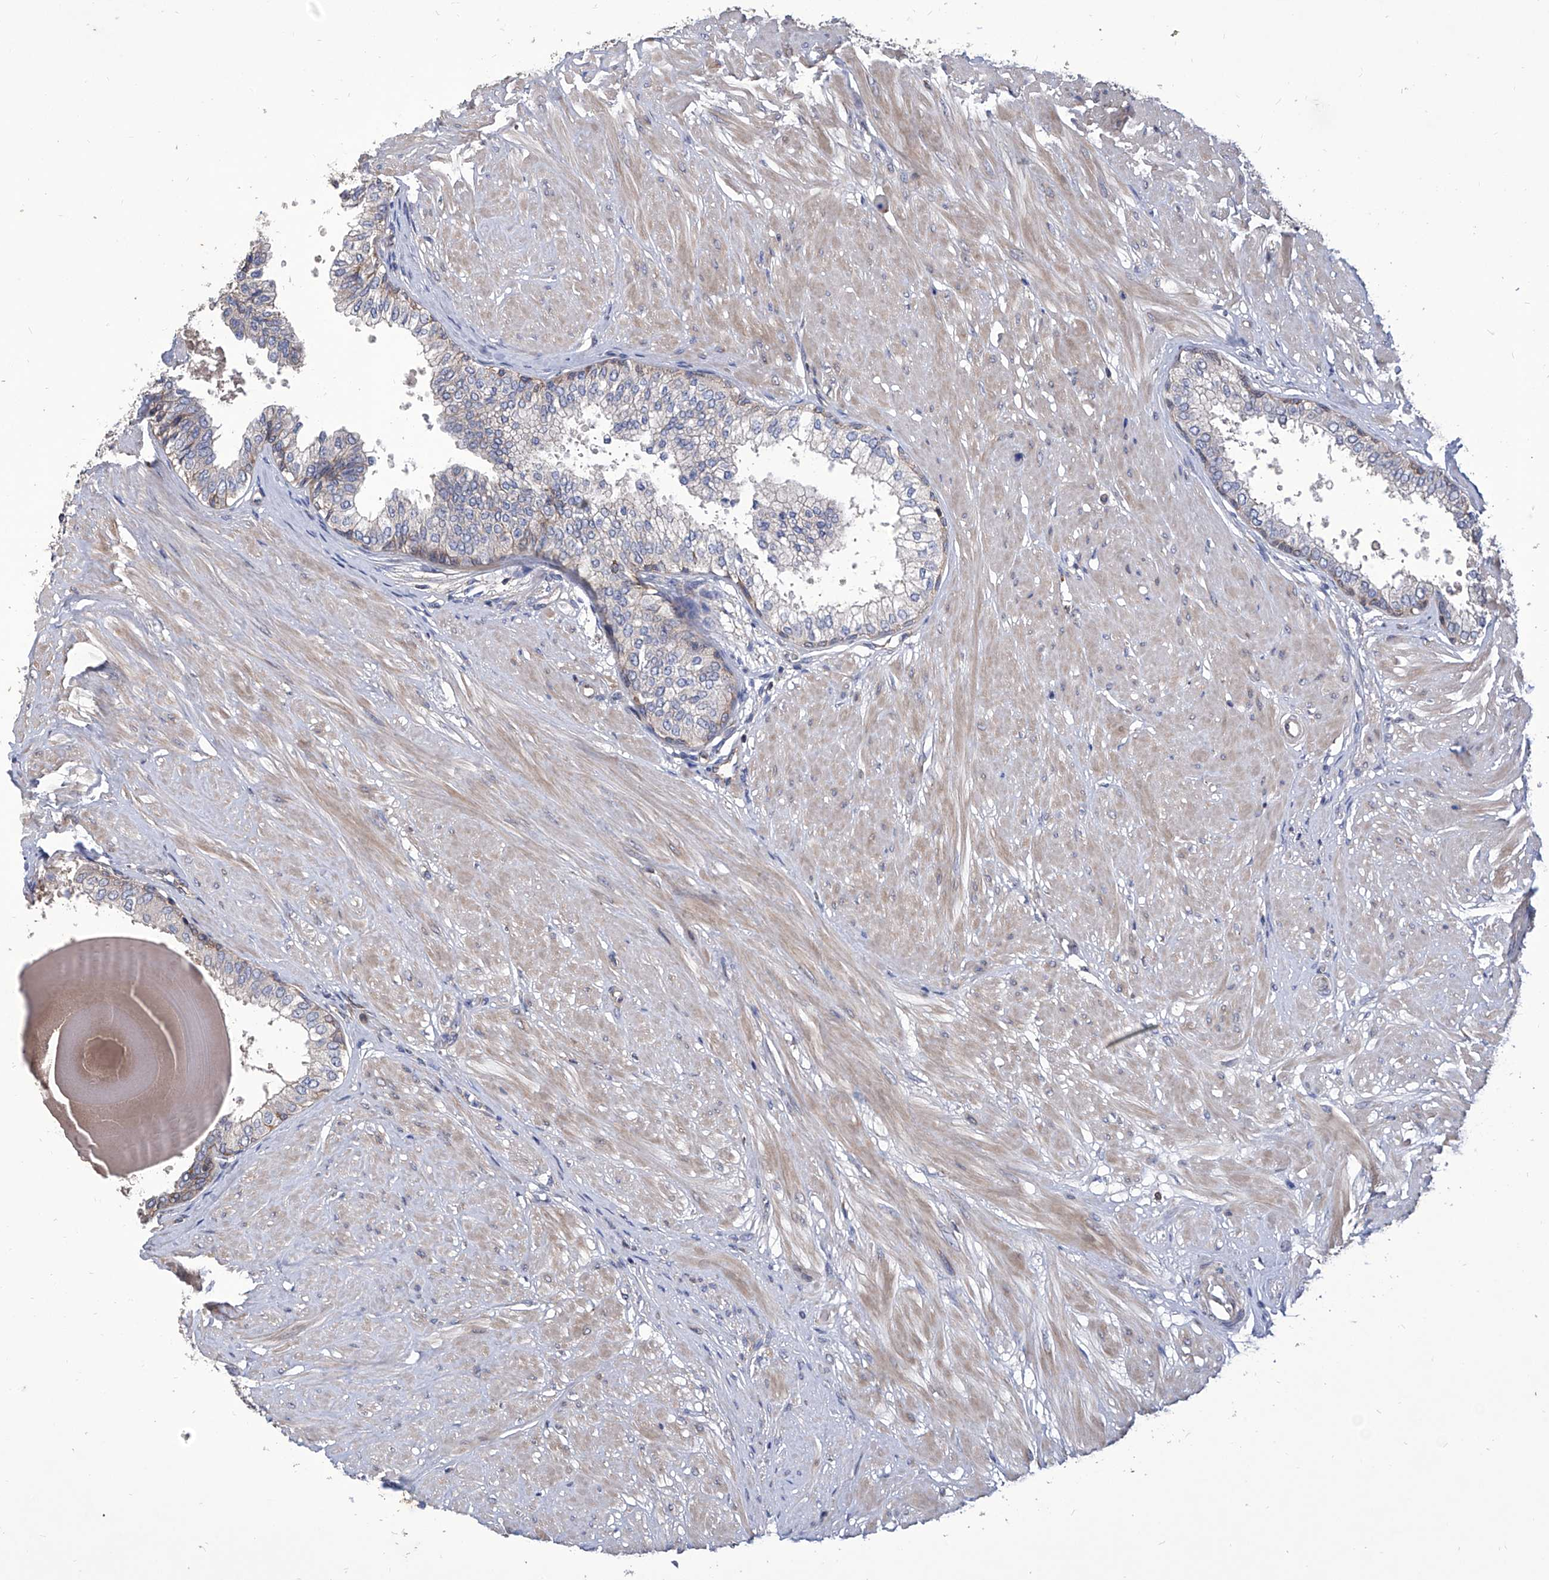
{"staining": {"intensity": "weak", "quantity": "25%-75%", "location": "cytoplasmic/membranous"}, "tissue": "prostate", "cell_type": "Glandular cells", "image_type": "normal", "snomed": [{"axis": "morphology", "description": "Normal tissue, NOS"}, {"axis": "topography", "description": "Prostate"}], "caption": "Protein analysis of normal prostate shows weak cytoplasmic/membranous expression in approximately 25%-75% of glandular cells.", "gene": "TJAP1", "patient": {"sex": "male", "age": 48}}